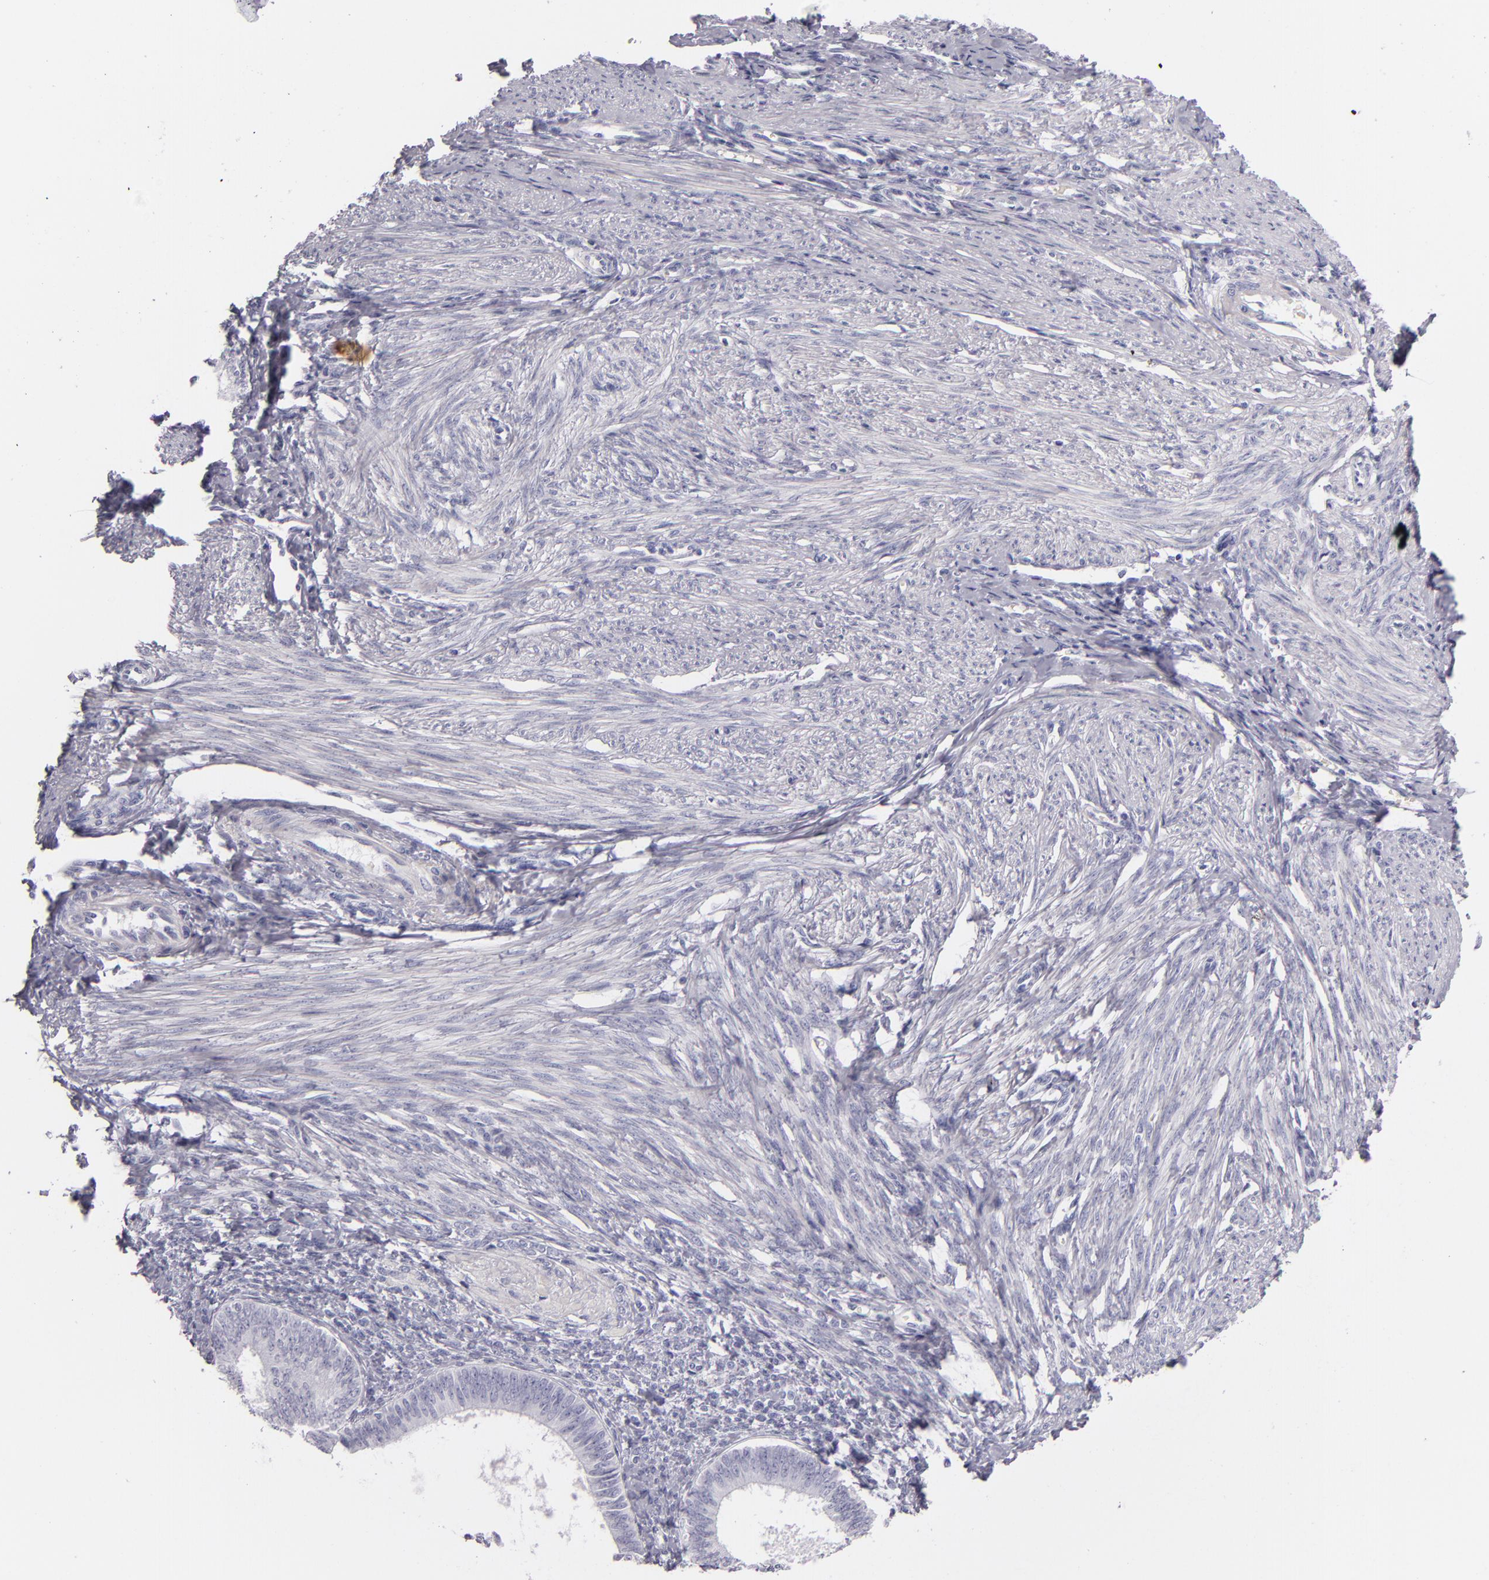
{"staining": {"intensity": "negative", "quantity": "none", "location": "none"}, "tissue": "endometrial cancer", "cell_type": "Tumor cells", "image_type": "cancer", "snomed": [{"axis": "morphology", "description": "Adenocarcinoma, NOS"}, {"axis": "topography", "description": "Endometrium"}], "caption": "This is an IHC micrograph of endometrial cancer (adenocarcinoma). There is no staining in tumor cells.", "gene": "FABP1", "patient": {"sex": "female", "age": 63}}